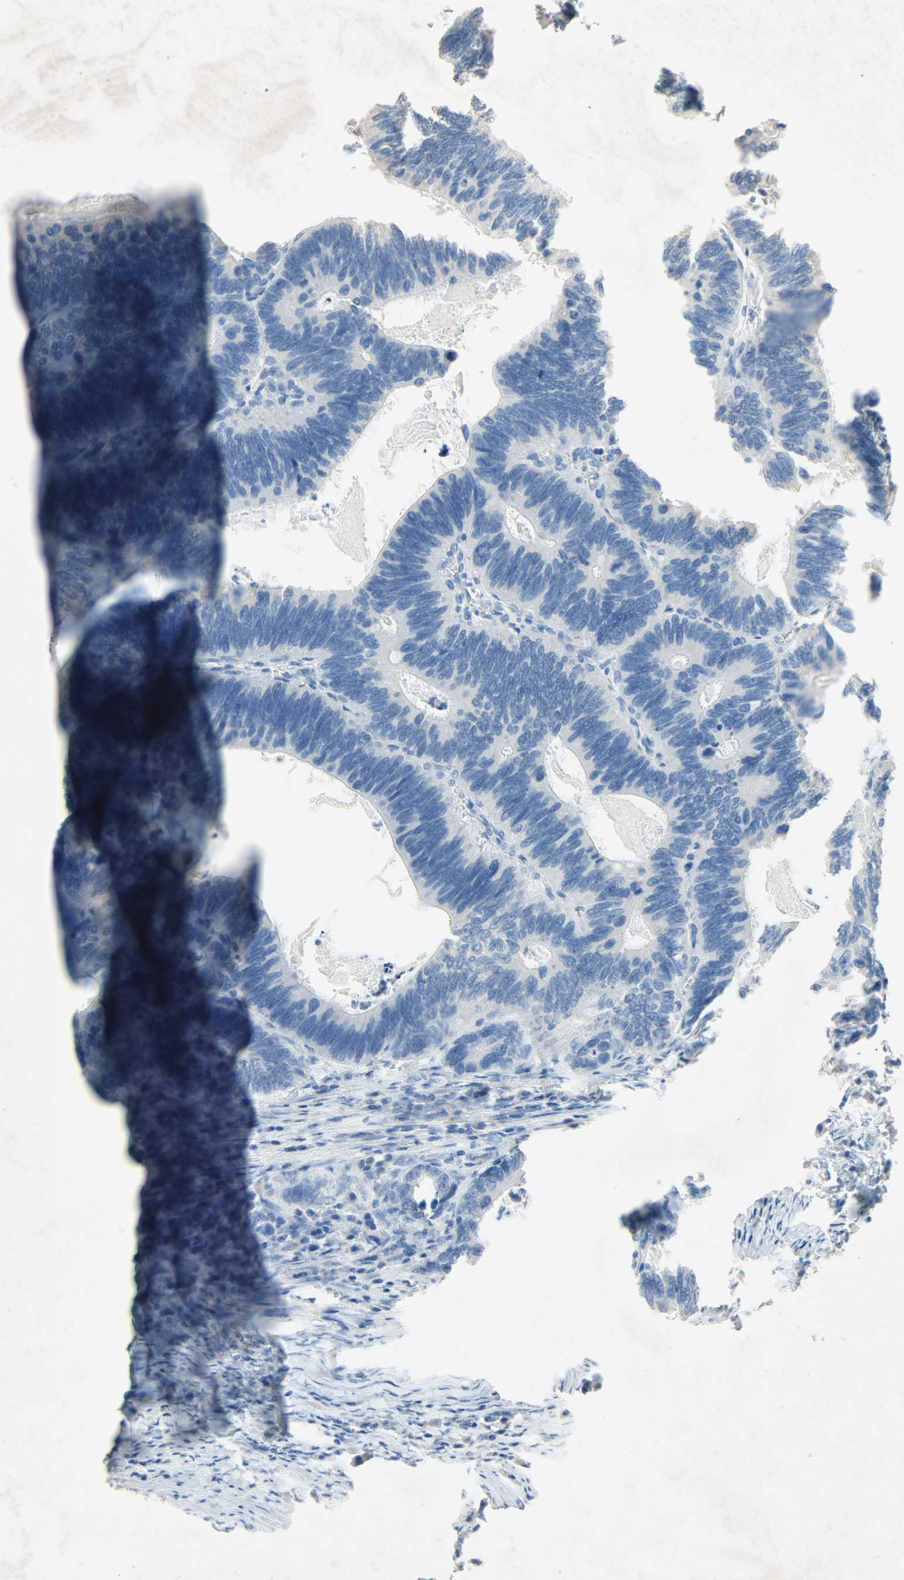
{"staining": {"intensity": "negative", "quantity": "none", "location": "none"}, "tissue": "colorectal cancer", "cell_type": "Tumor cells", "image_type": "cancer", "snomed": [{"axis": "morphology", "description": "Adenocarcinoma, NOS"}, {"axis": "topography", "description": "Colon"}], "caption": "Immunohistochemistry (IHC) photomicrograph of neoplastic tissue: human colorectal cancer stained with DAB shows no significant protein staining in tumor cells. (Brightfield microscopy of DAB (3,3'-diaminobenzidine) IHC at high magnification).", "gene": "PCDHB2", "patient": {"sex": "male", "age": 72}}